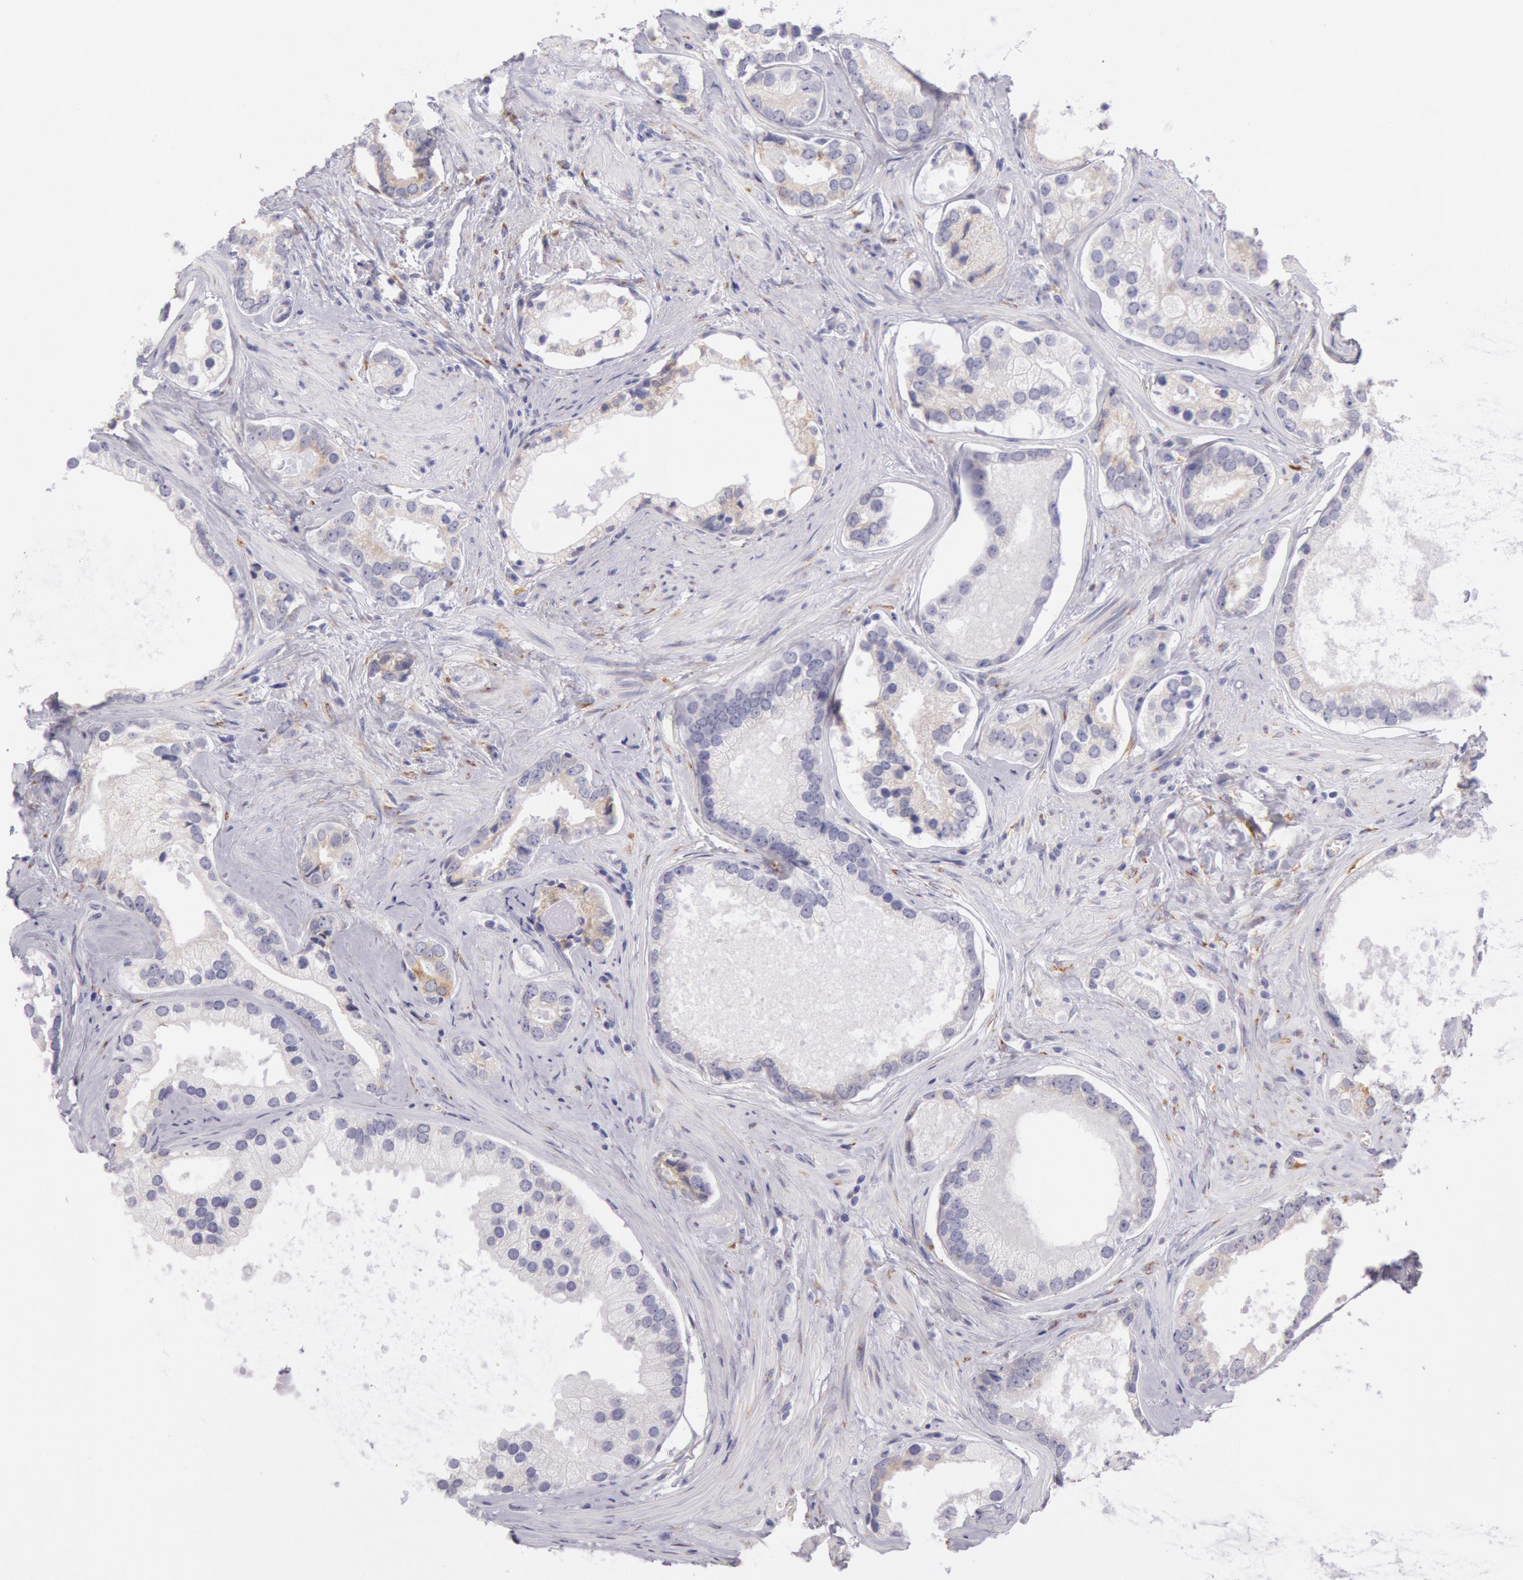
{"staining": {"intensity": "weak", "quantity": "<25%", "location": "cytoplasmic/membranous"}, "tissue": "prostate cancer", "cell_type": "Tumor cells", "image_type": "cancer", "snomed": [{"axis": "morphology", "description": "Adenocarcinoma, Medium grade"}, {"axis": "topography", "description": "Prostate"}], "caption": "Prostate medium-grade adenocarcinoma was stained to show a protein in brown. There is no significant expression in tumor cells.", "gene": "CIDEB", "patient": {"sex": "male", "age": 70}}